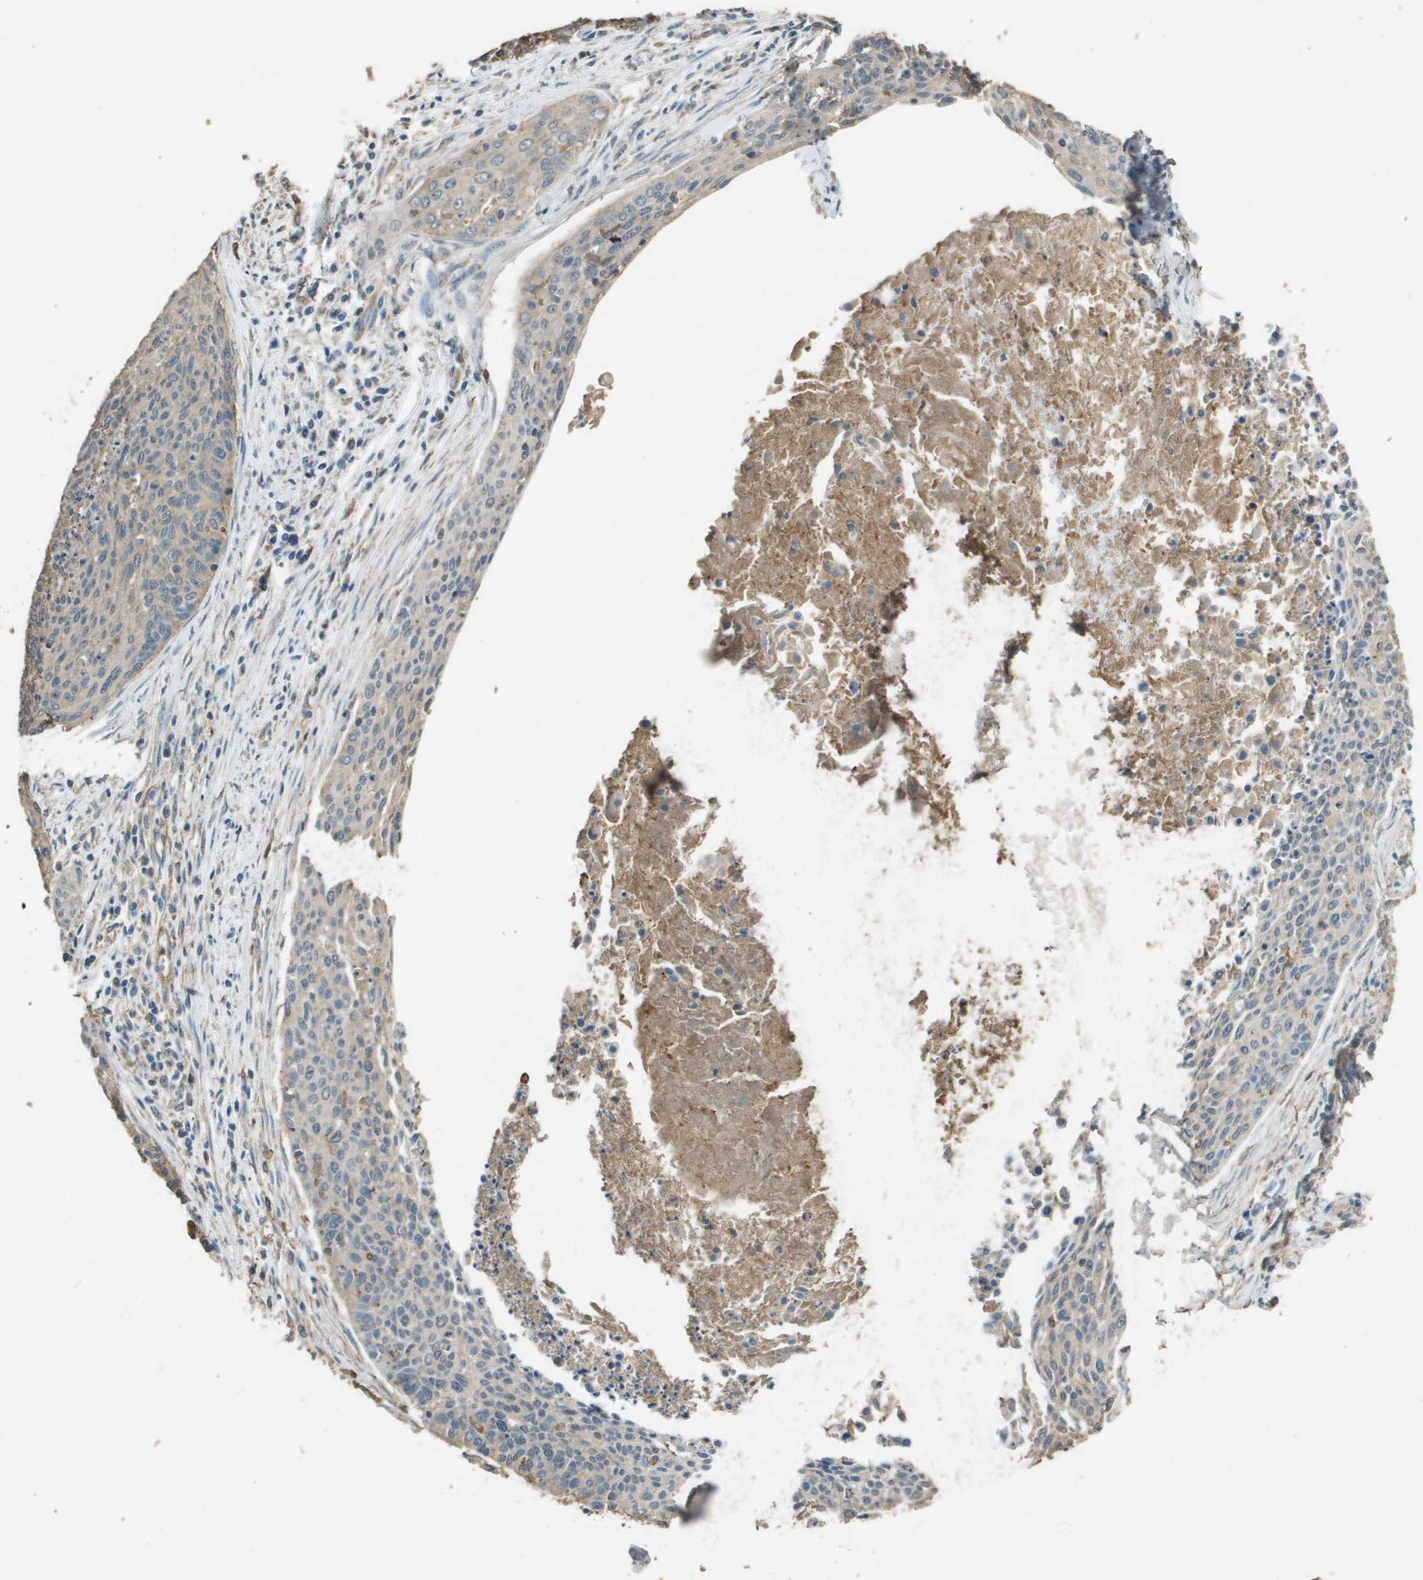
{"staining": {"intensity": "weak", "quantity": "<25%", "location": "cytoplasmic/membranous"}, "tissue": "cervical cancer", "cell_type": "Tumor cells", "image_type": "cancer", "snomed": [{"axis": "morphology", "description": "Squamous cell carcinoma, NOS"}, {"axis": "topography", "description": "Cervix"}], "caption": "This is an immunohistochemistry (IHC) histopathology image of squamous cell carcinoma (cervical). There is no staining in tumor cells.", "gene": "MS4A7", "patient": {"sex": "female", "age": 55}}